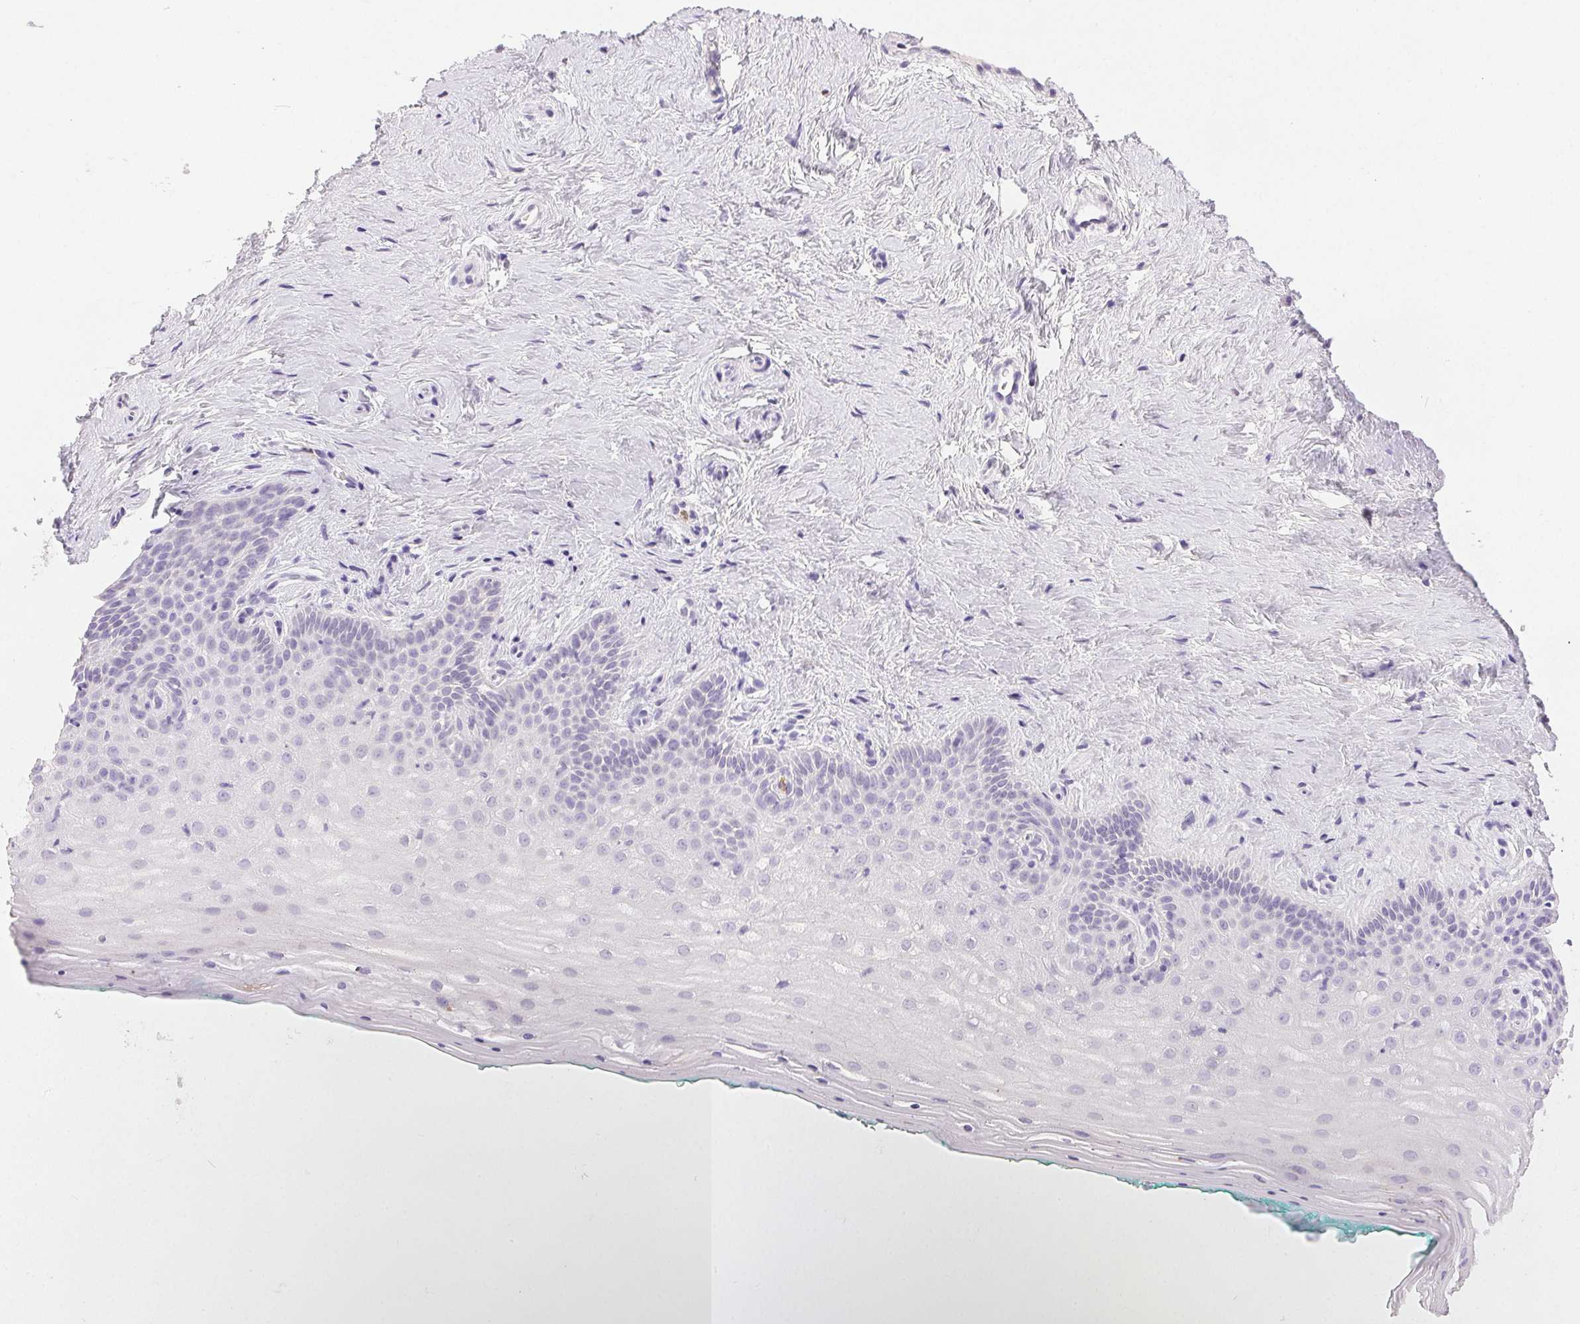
{"staining": {"intensity": "negative", "quantity": "none", "location": "none"}, "tissue": "vagina", "cell_type": "Squamous epithelial cells", "image_type": "normal", "snomed": [{"axis": "morphology", "description": "Normal tissue, NOS"}, {"axis": "topography", "description": "Vagina"}], "caption": "This is a histopathology image of immunohistochemistry (IHC) staining of benign vagina, which shows no positivity in squamous epithelial cells. (DAB IHC, high magnification).", "gene": "EMX2", "patient": {"sex": "female", "age": 45}}